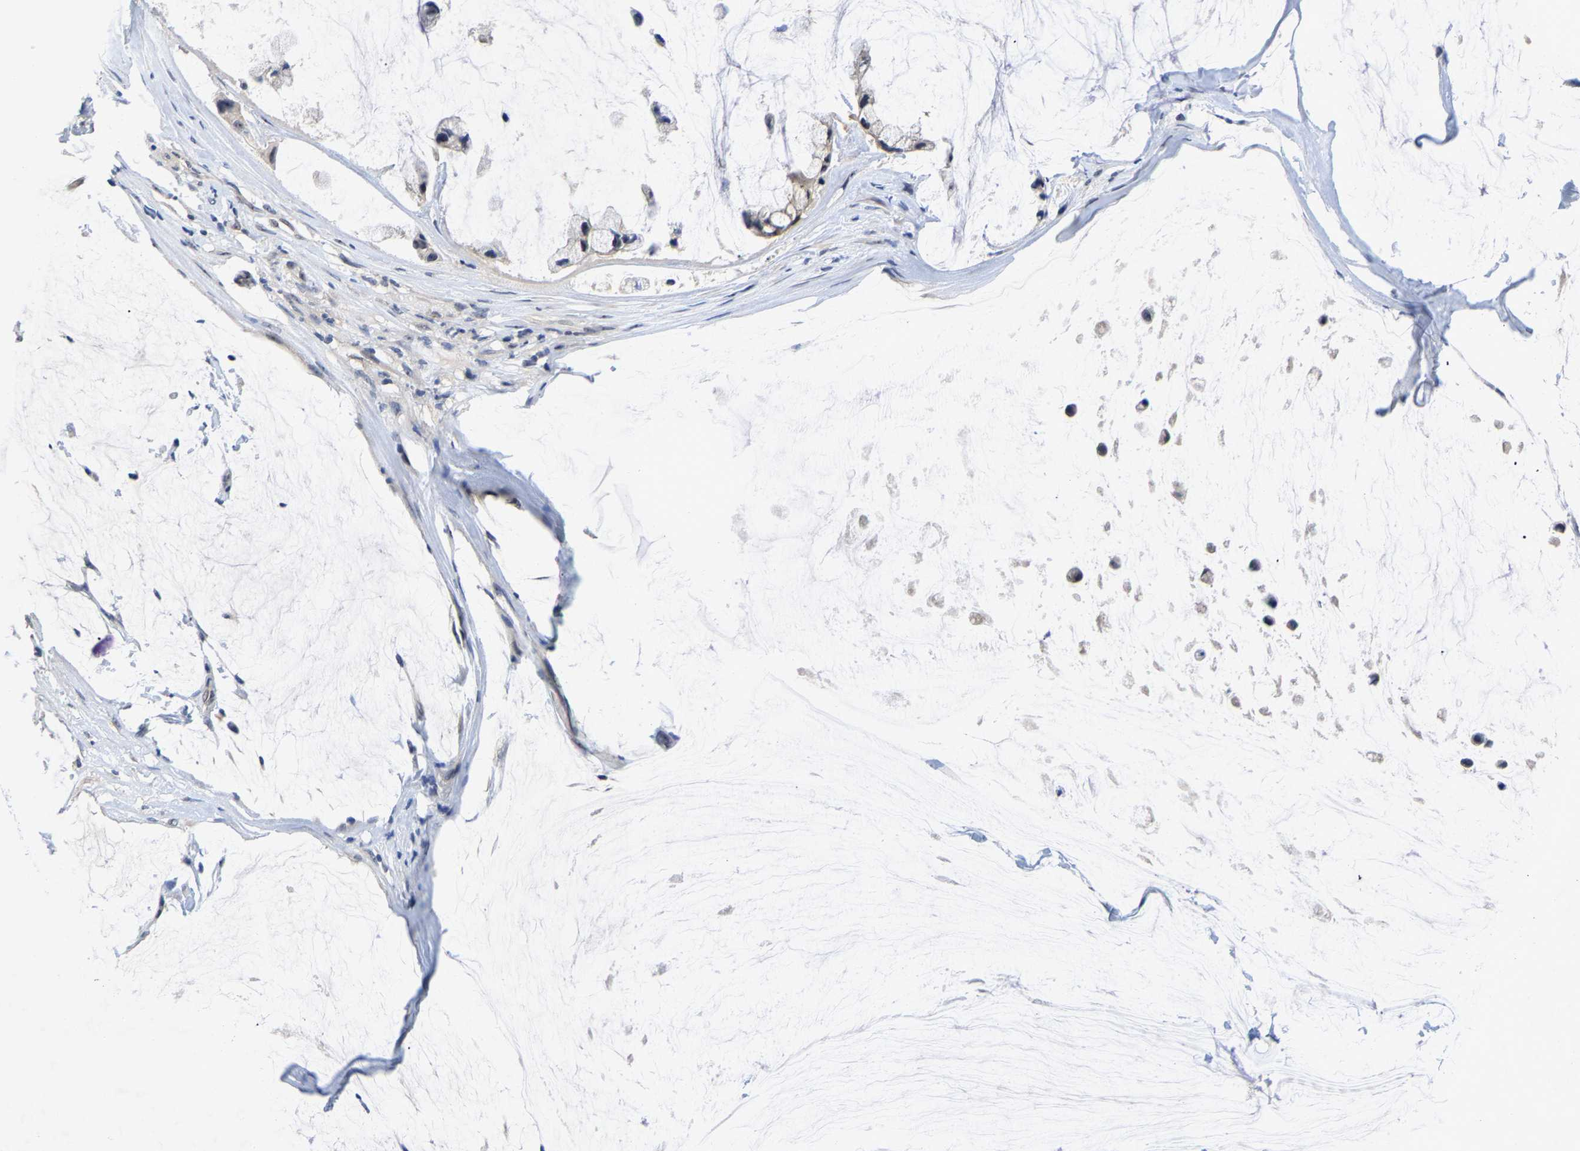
{"staining": {"intensity": "negative", "quantity": "none", "location": "none"}, "tissue": "ovarian cancer", "cell_type": "Tumor cells", "image_type": "cancer", "snomed": [{"axis": "morphology", "description": "Cystadenocarcinoma, mucinous, NOS"}, {"axis": "topography", "description": "Ovary"}], "caption": "There is no significant expression in tumor cells of mucinous cystadenocarcinoma (ovarian). The staining was performed using DAB to visualize the protein expression in brown, while the nuclei were stained in blue with hematoxylin (Magnification: 20x).", "gene": "NLE1", "patient": {"sex": "female", "age": 39}}